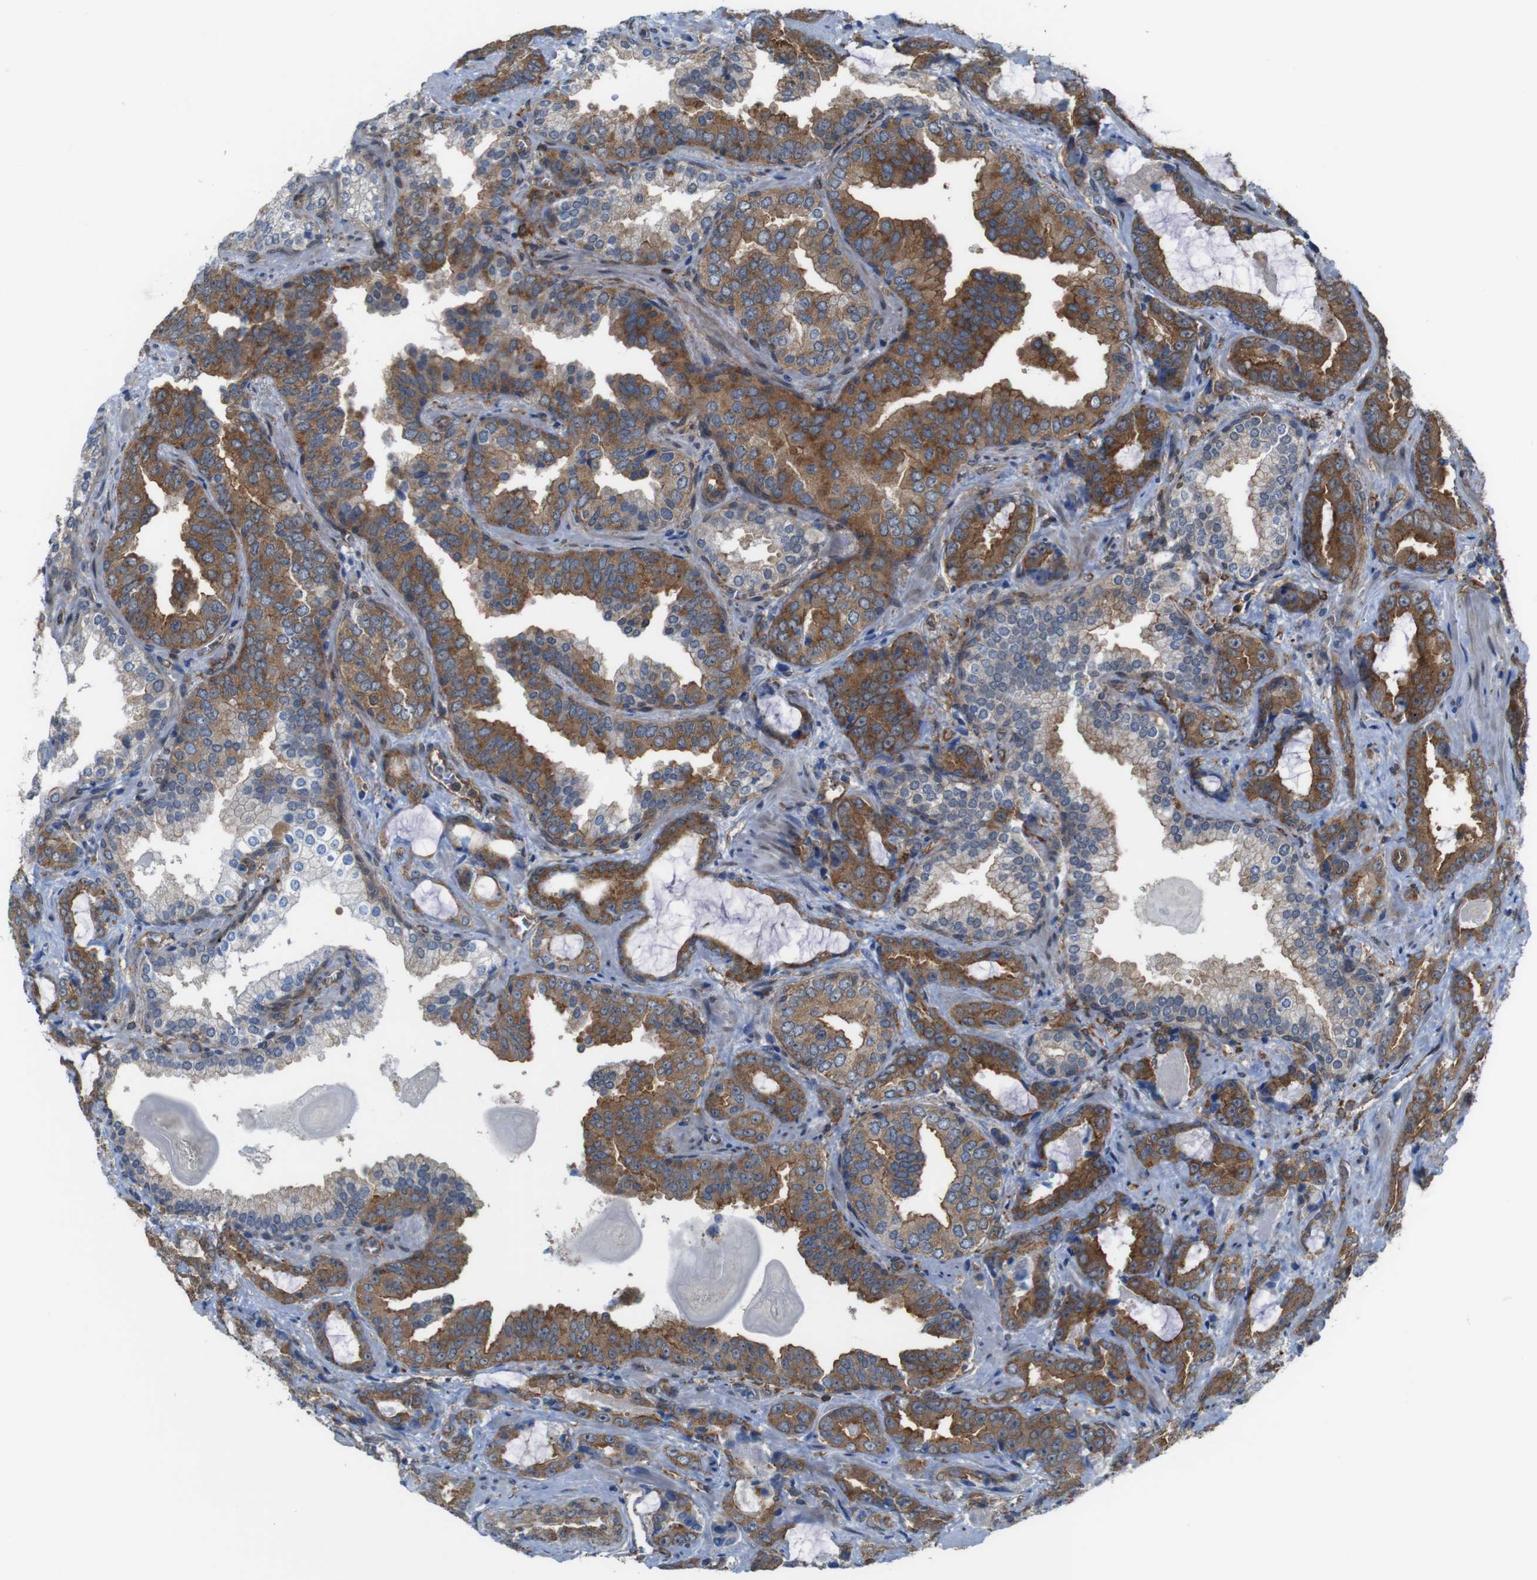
{"staining": {"intensity": "strong", "quantity": ">75%", "location": "cytoplasmic/membranous"}, "tissue": "prostate cancer", "cell_type": "Tumor cells", "image_type": "cancer", "snomed": [{"axis": "morphology", "description": "Adenocarcinoma, Low grade"}, {"axis": "topography", "description": "Prostate"}], "caption": "Protein positivity by IHC exhibits strong cytoplasmic/membranous expression in about >75% of tumor cells in prostate cancer.", "gene": "PTGER4", "patient": {"sex": "male", "age": 60}}